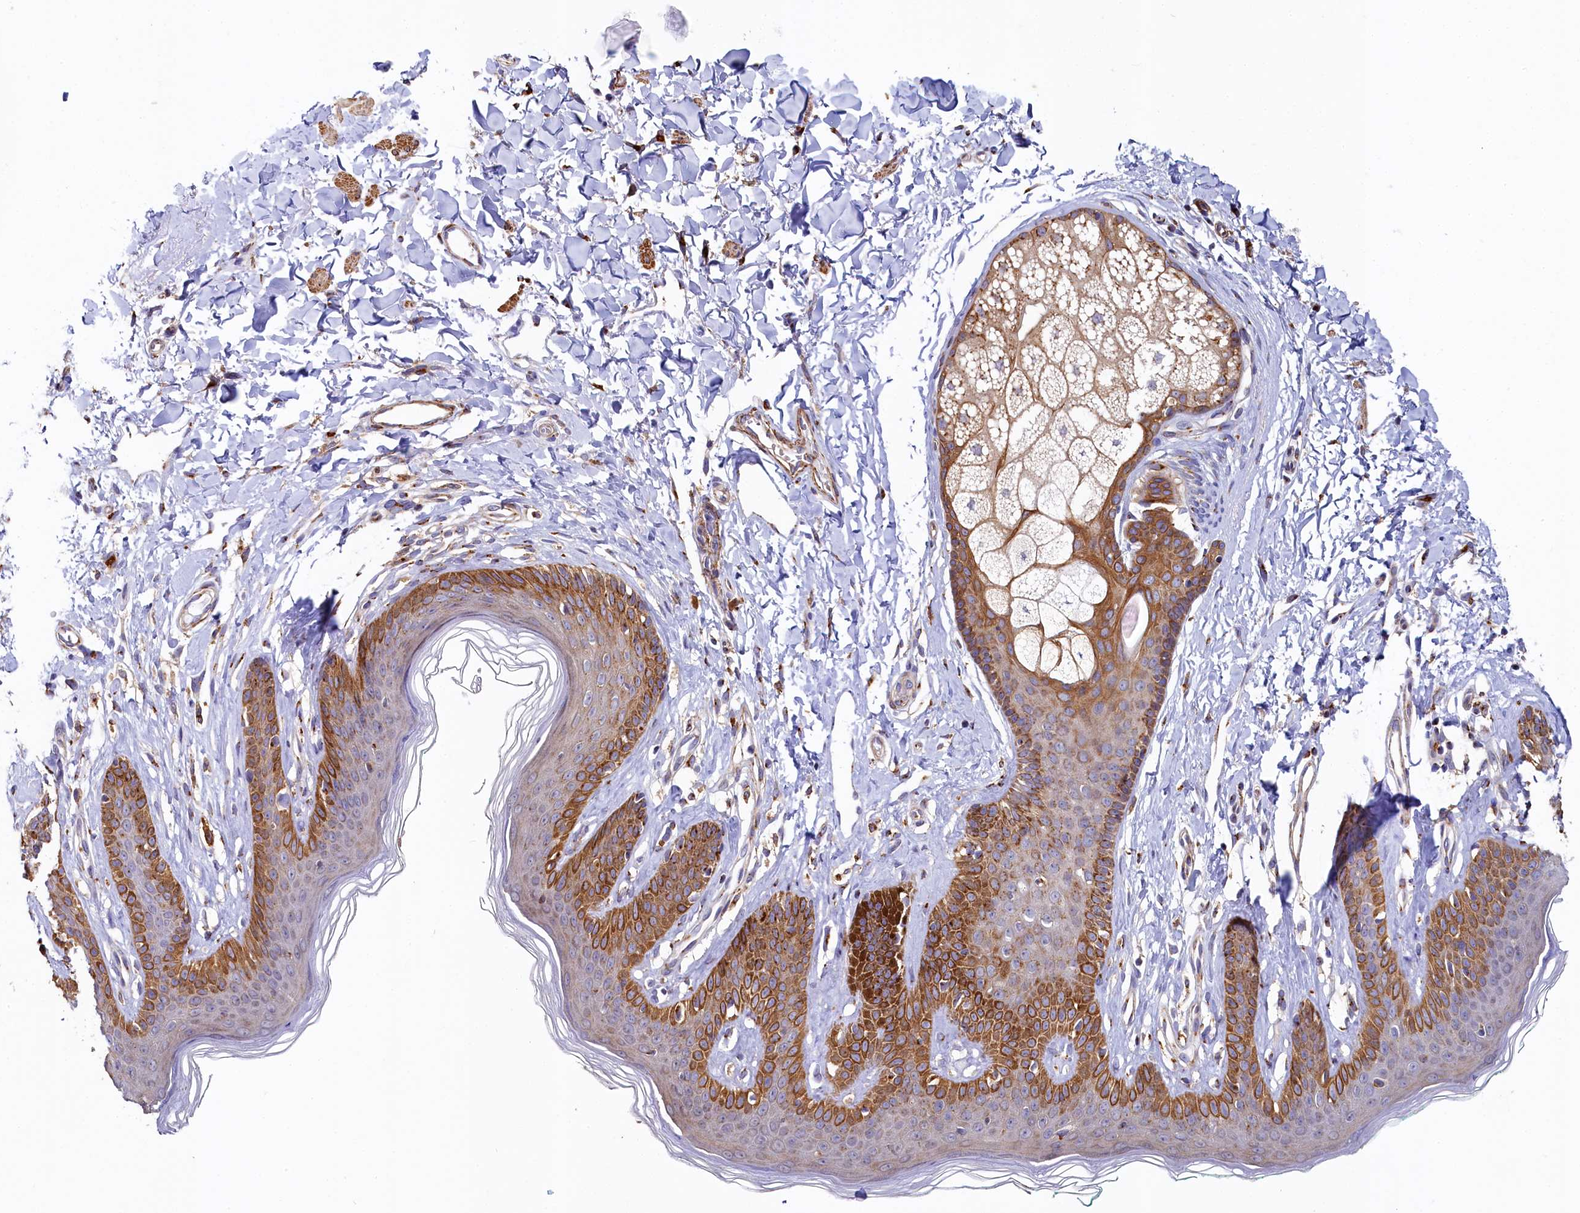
{"staining": {"intensity": "moderate", "quantity": "25%-75%", "location": "cytoplasmic/membranous"}, "tissue": "skin", "cell_type": "Epidermal cells", "image_type": "normal", "snomed": [{"axis": "morphology", "description": "Normal tissue, NOS"}, {"axis": "morphology", "description": "Squamous cell carcinoma, NOS"}, {"axis": "topography", "description": "Vulva"}], "caption": "A high-resolution photomicrograph shows immunohistochemistry staining of unremarkable skin, which shows moderate cytoplasmic/membranous staining in about 25%-75% of epidermal cells.", "gene": "BET1L", "patient": {"sex": "female", "age": 85}}